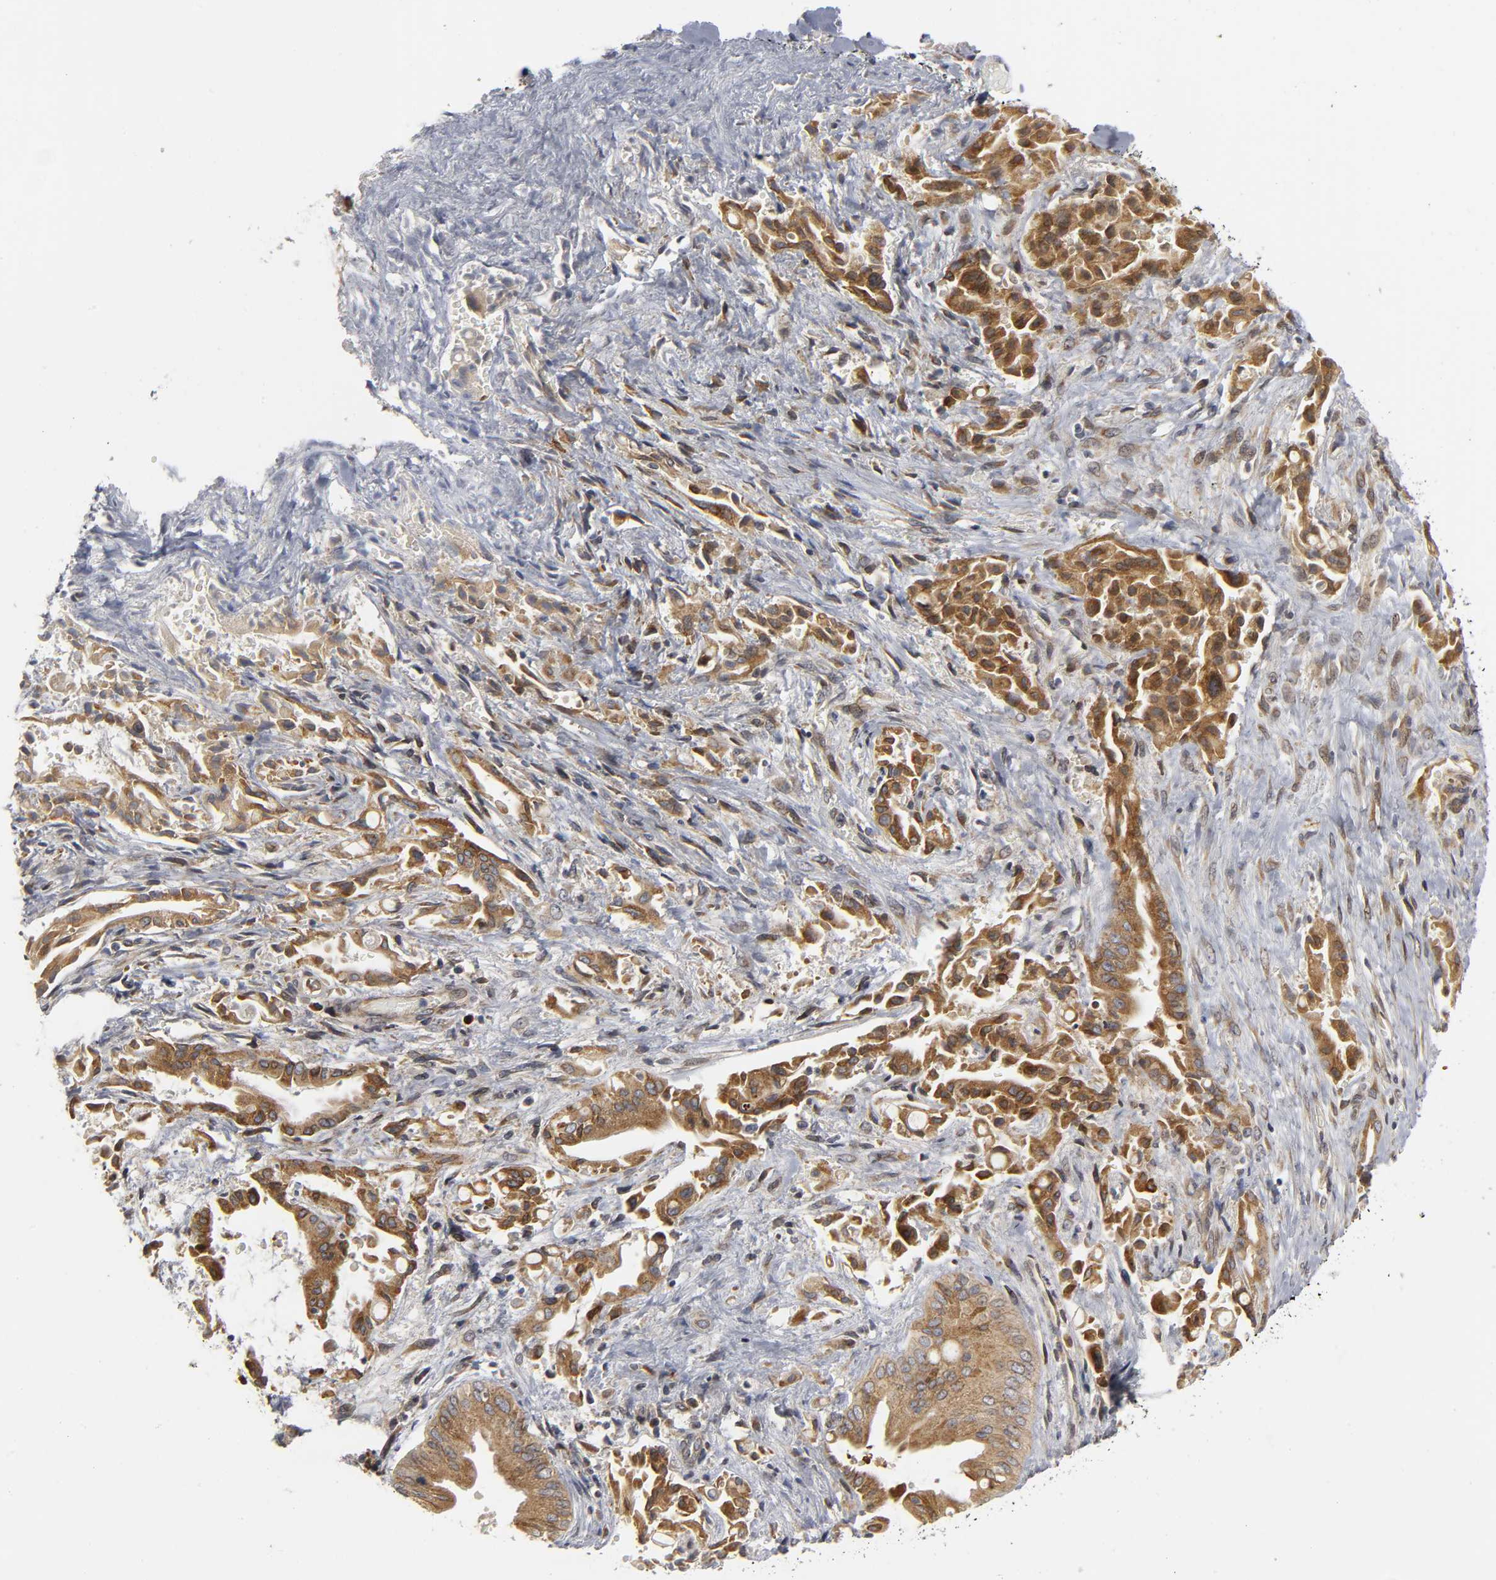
{"staining": {"intensity": "strong", "quantity": ">75%", "location": "cytoplasmic/membranous"}, "tissue": "liver cancer", "cell_type": "Tumor cells", "image_type": "cancer", "snomed": [{"axis": "morphology", "description": "Cholangiocarcinoma"}, {"axis": "topography", "description": "Liver"}], "caption": "Immunohistochemistry (IHC) (DAB) staining of human cholangiocarcinoma (liver) demonstrates strong cytoplasmic/membranous protein staining in about >75% of tumor cells.", "gene": "ASB6", "patient": {"sex": "male", "age": 58}}